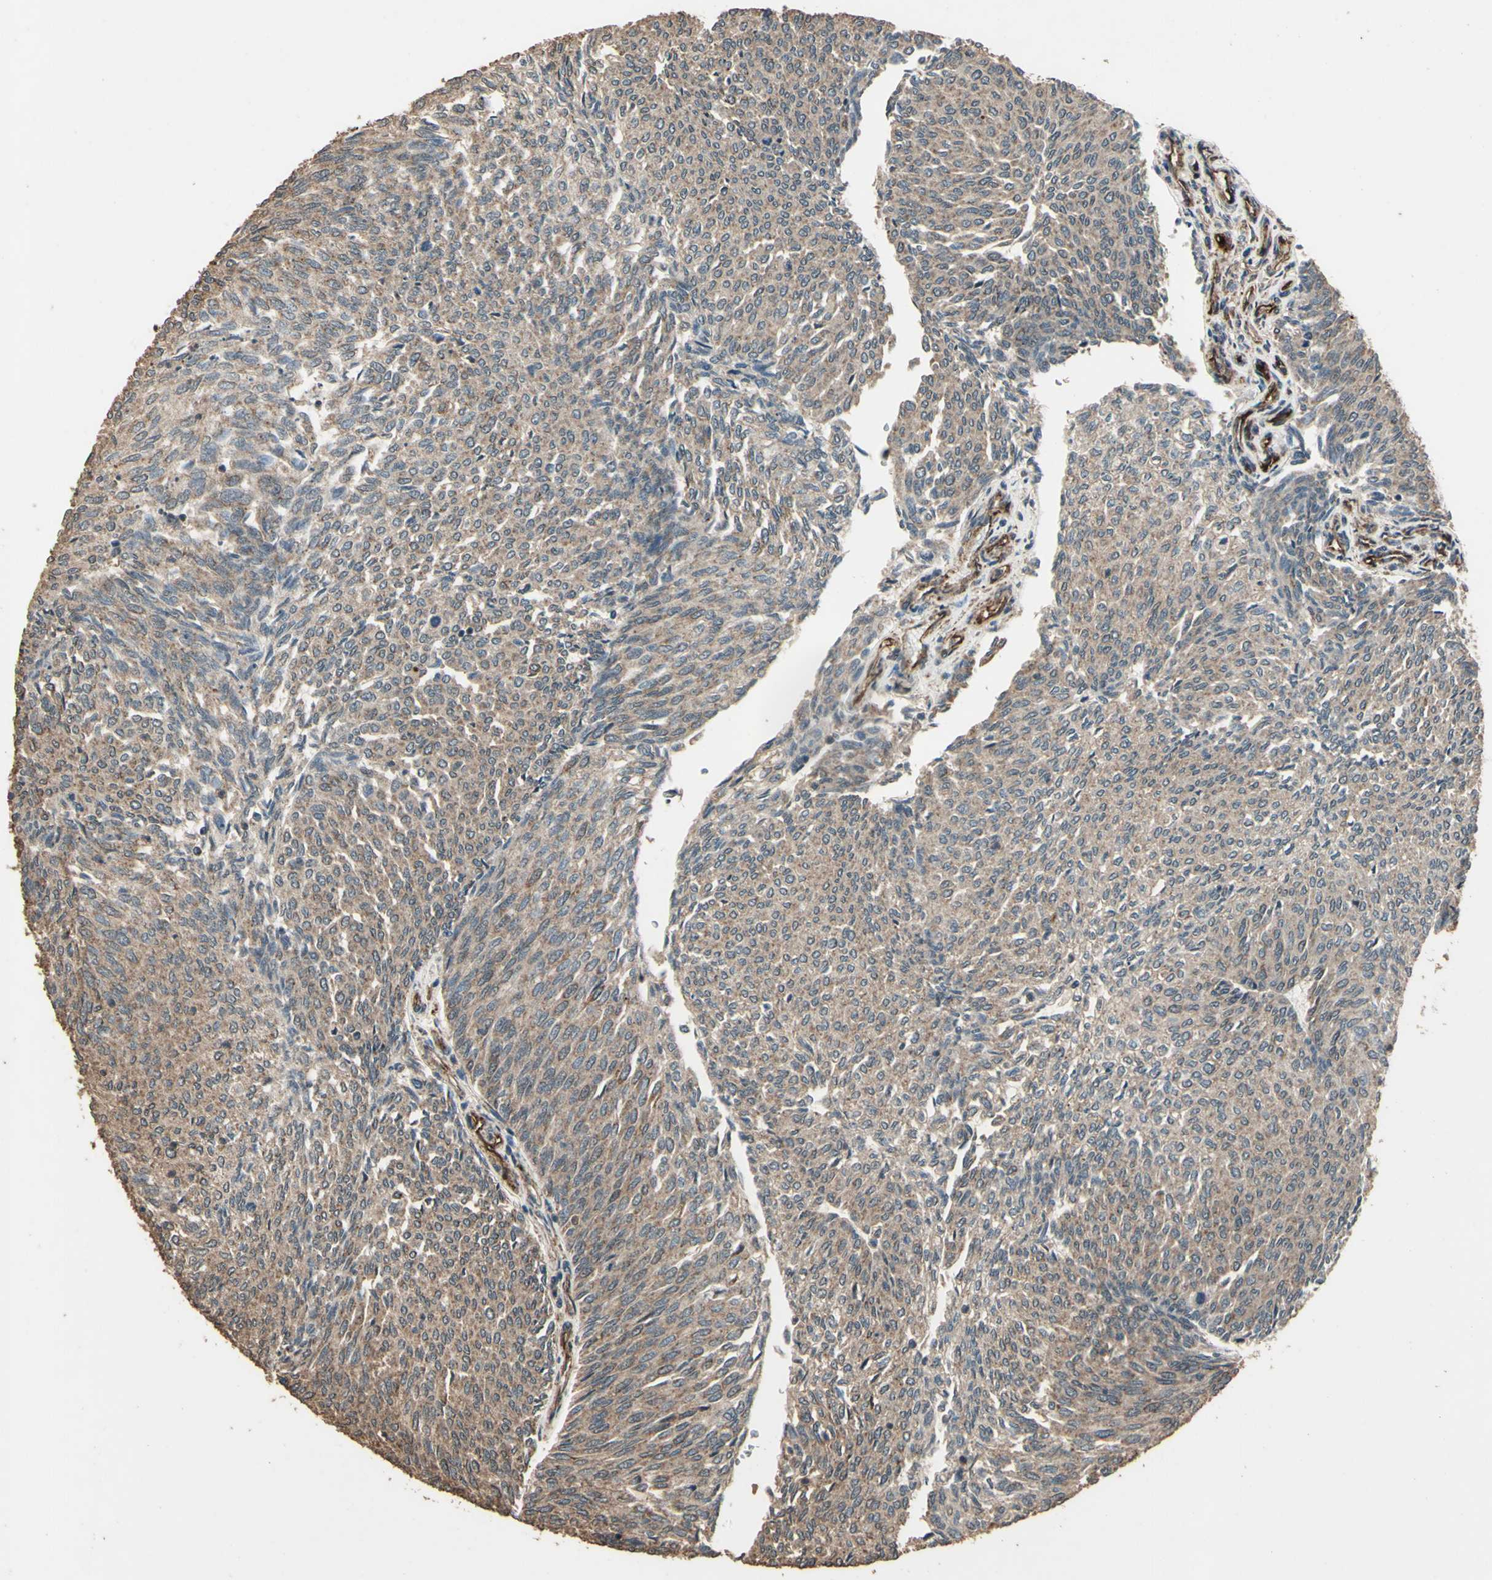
{"staining": {"intensity": "weak", "quantity": ">75%", "location": "cytoplasmic/membranous"}, "tissue": "urothelial cancer", "cell_type": "Tumor cells", "image_type": "cancer", "snomed": [{"axis": "morphology", "description": "Urothelial carcinoma, Low grade"}, {"axis": "topography", "description": "Urinary bladder"}], "caption": "Urothelial cancer stained with immunohistochemistry (IHC) demonstrates weak cytoplasmic/membranous positivity in approximately >75% of tumor cells. Ihc stains the protein of interest in brown and the nuclei are stained blue.", "gene": "TSPO", "patient": {"sex": "female", "age": 79}}